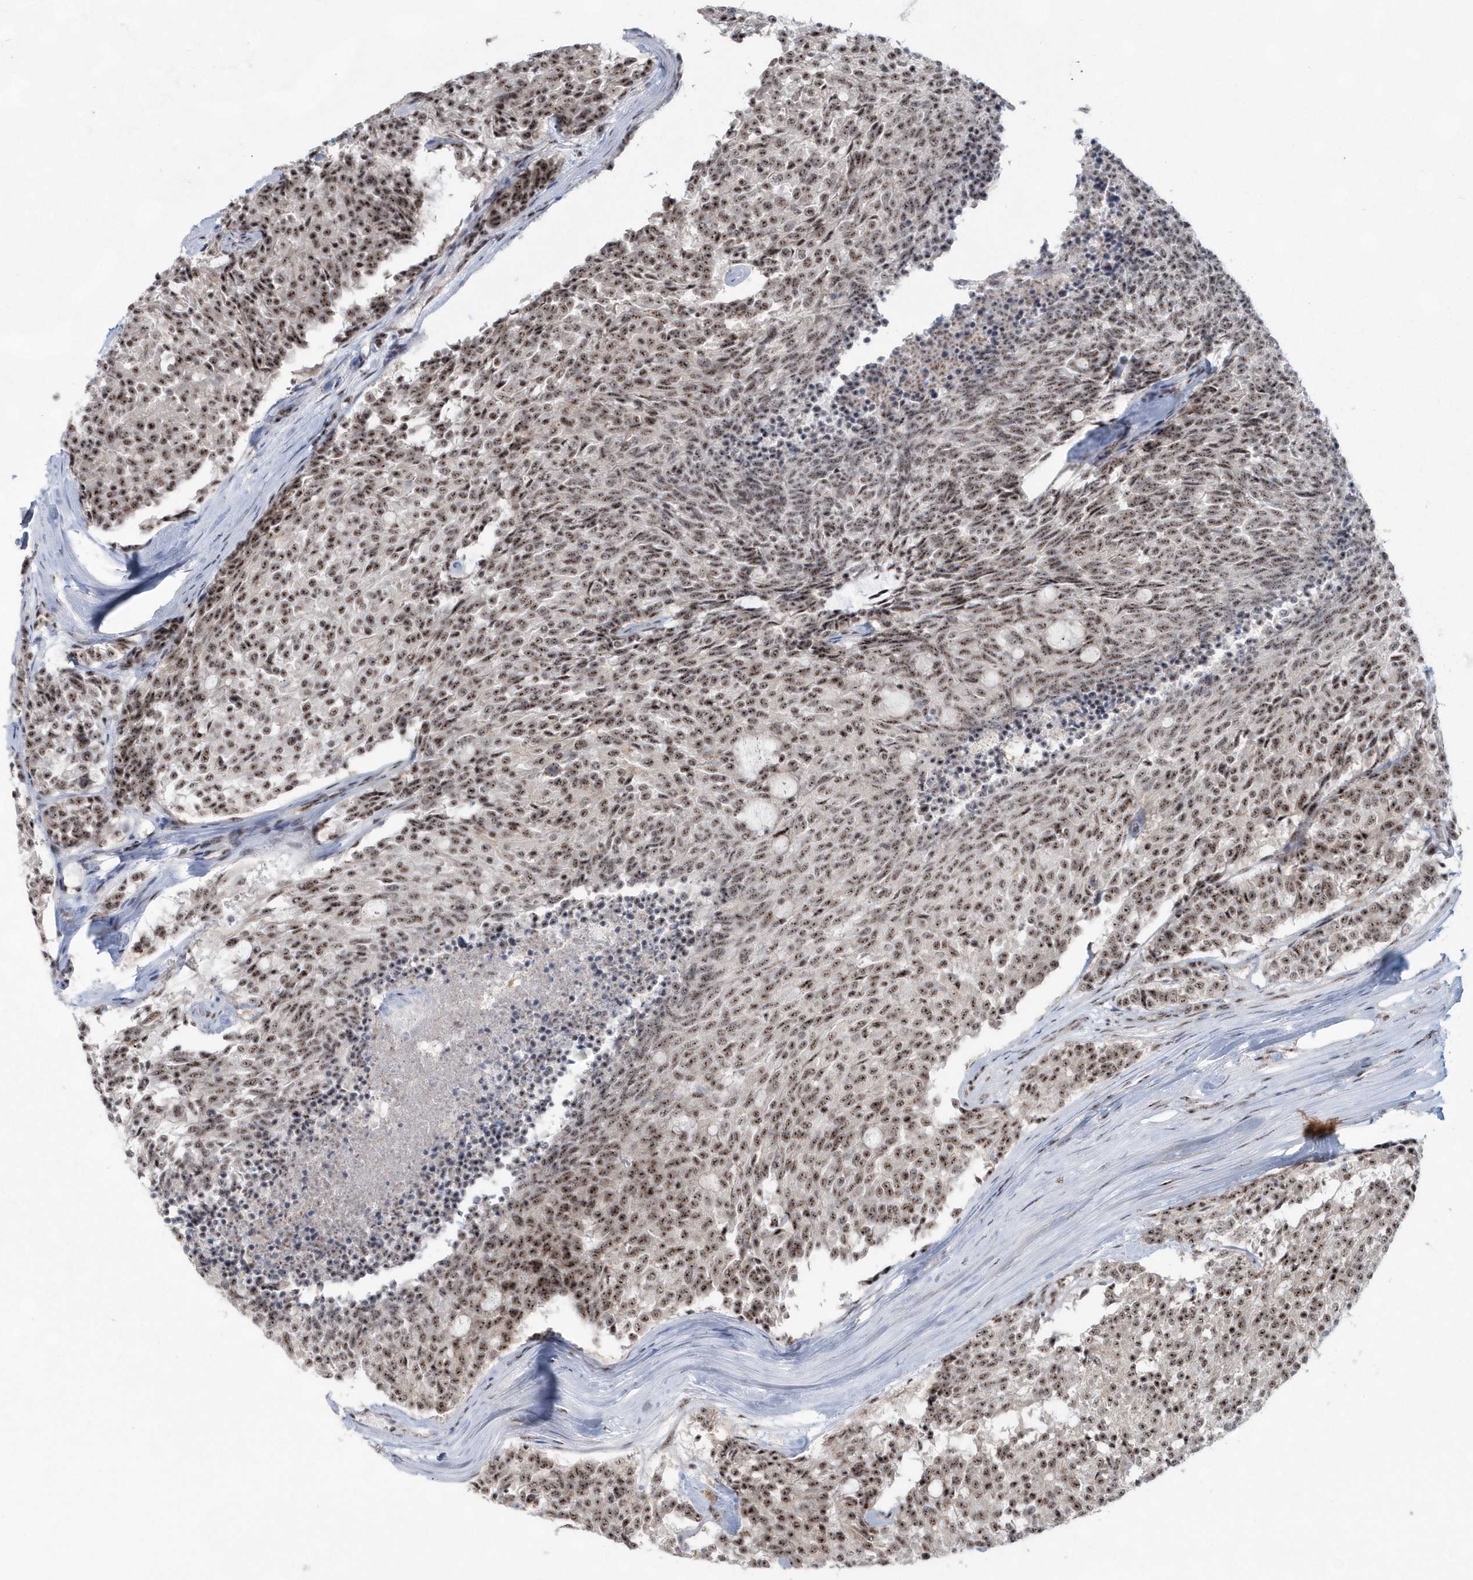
{"staining": {"intensity": "moderate", "quantity": ">75%", "location": "nuclear"}, "tissue": "carcinoid", "cell_type": "Tumor cells", "image_type": "cancer", "snomed": [{"axis": "morphology", "description": "Carcinoid, malignant, NOS"}, {"axis": "topography", "description": "Pancreas"}], "caption": "A brown stain highlights moderate nuclear positivity of a protein in human malignant carcinoid tumor cells.", "gene": "KDM6B", "patient": {"sex": "female", "age": 54}}